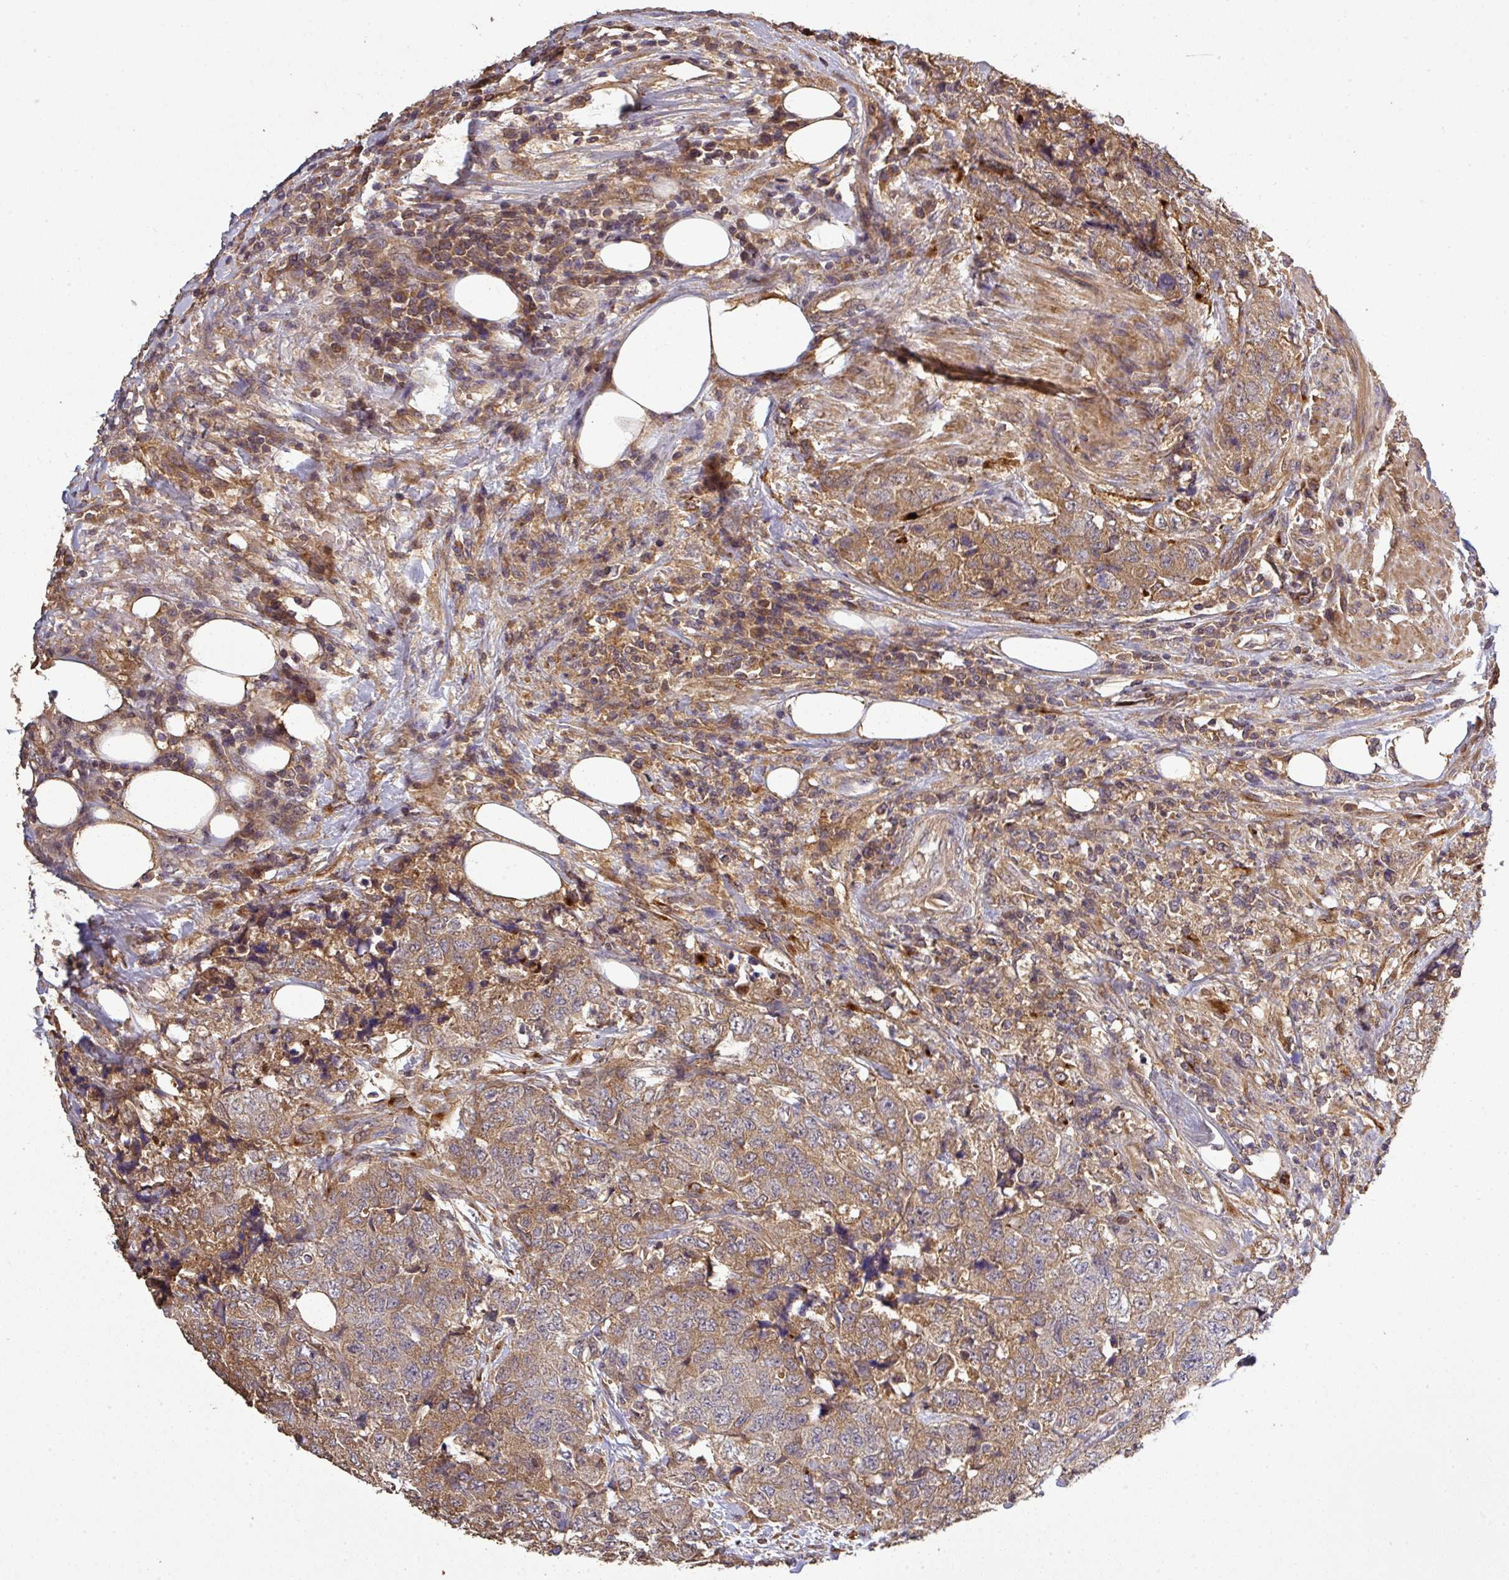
{"staining": {"intensity": "moderate", "quantity": ">75%", "location": "cytoplasmic/membranous"}, "tissue": "urothelial cancer", "cell_type": "Tumor cells", "image_type": "cancer", "snomed": [{"axis": "morphology", "description": "Urothelial carcinoma, High grade"}, {"axis": "topography", "description": "Urinary bladder"}], "caption": "High-grade urothelial carcinoma stained for a protein (brown) demonstrates moderate cytoplasmic/membranous positive staining in approximately >75% of tumor cells.", "gene": "ISLR", "patient": {"sex": "female", "age": 78}}